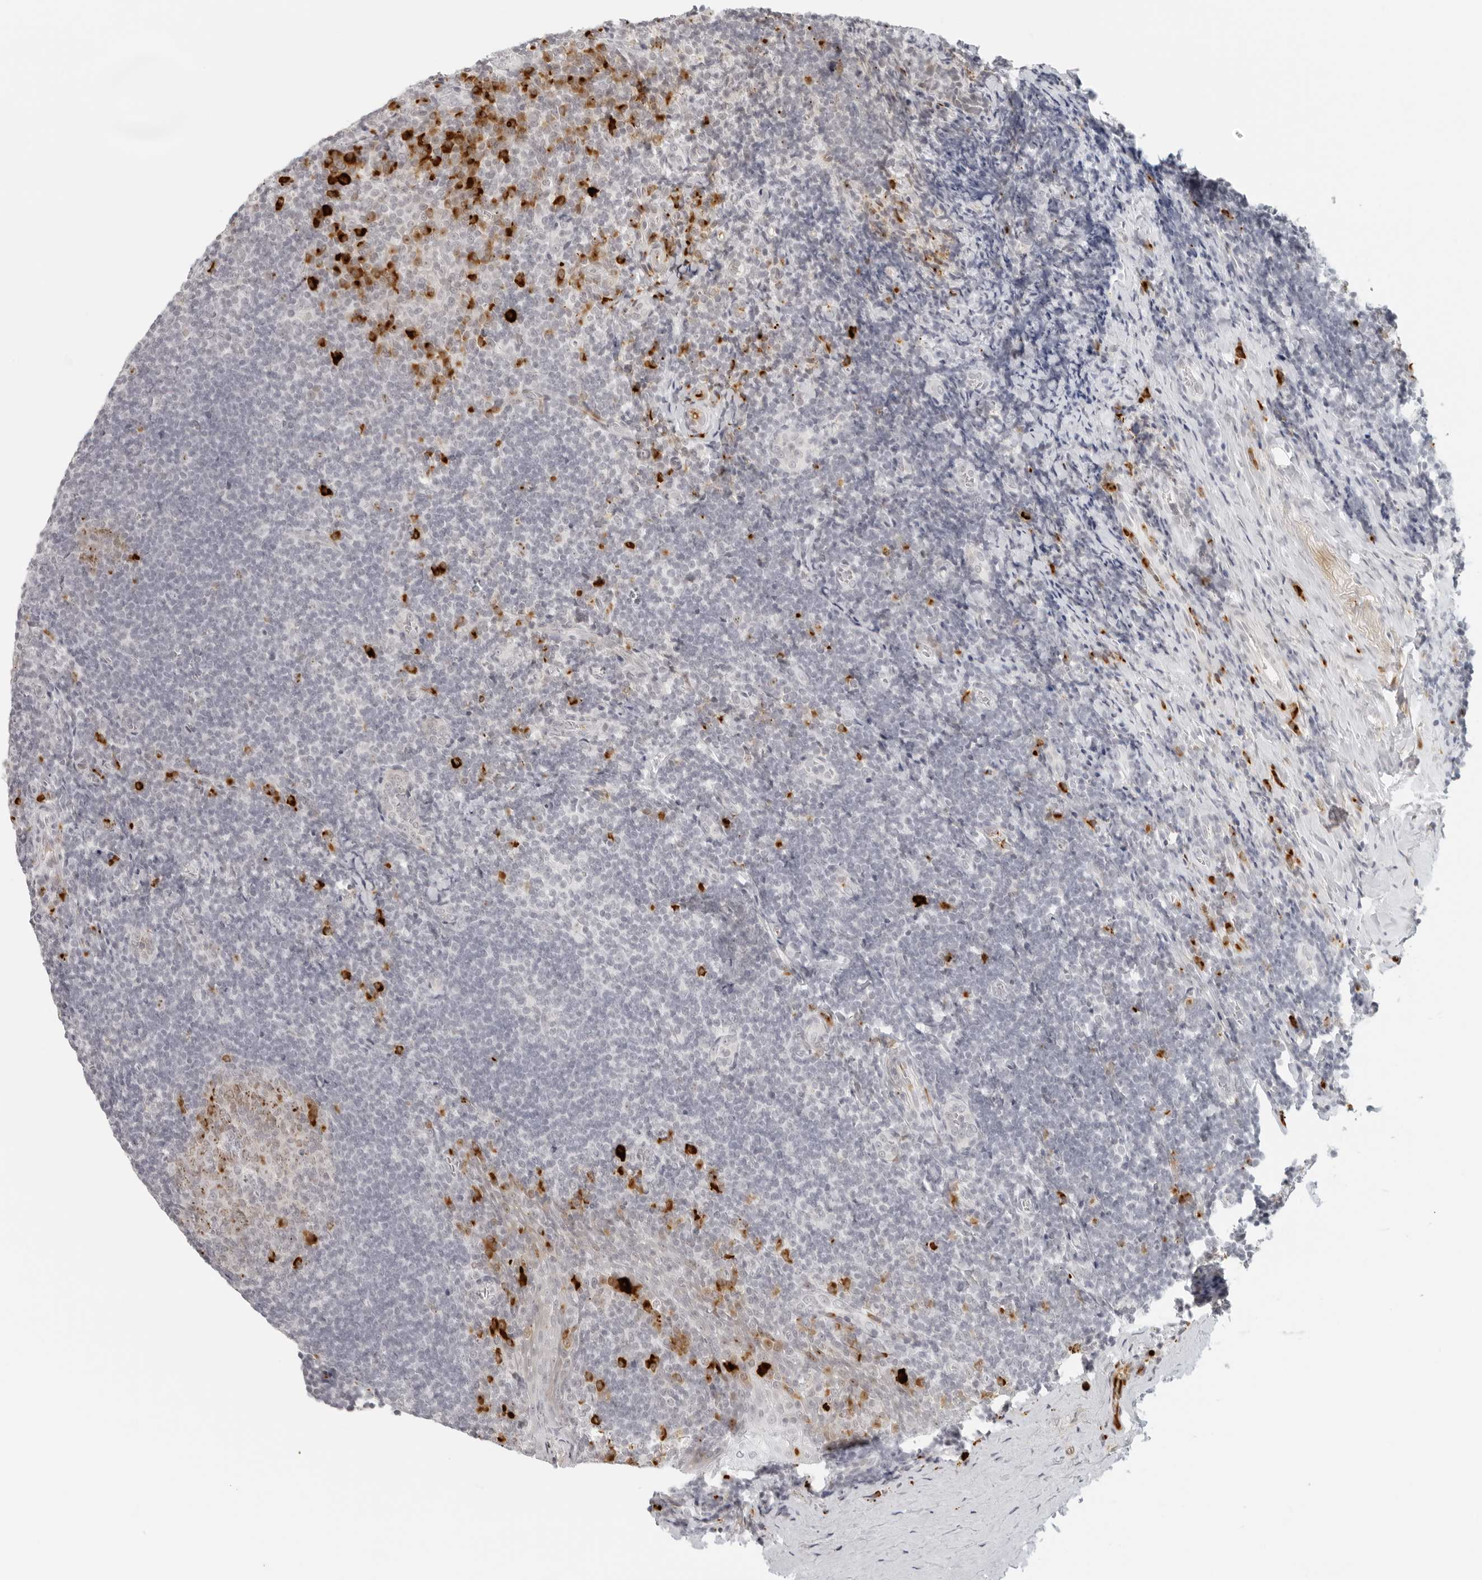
{"staining": {"intensity": "moderate", "quantity": "<25%", "location": "nuclear"}, "tissue": "tonsil", "cell_type": "Germinal center cells", "image_type": "normal", "snomed": [{"axis": "morphology", "description": "Normal tissue, NOS"}, {"axis": "topography", "description": "Tonsil"}], "caption": "Moderate nuclear protein expression is identified in about <25% of germinal center cells in tonsil.", "gene": "ZNF678", "patient": {"sex": "male", "age": 27}}